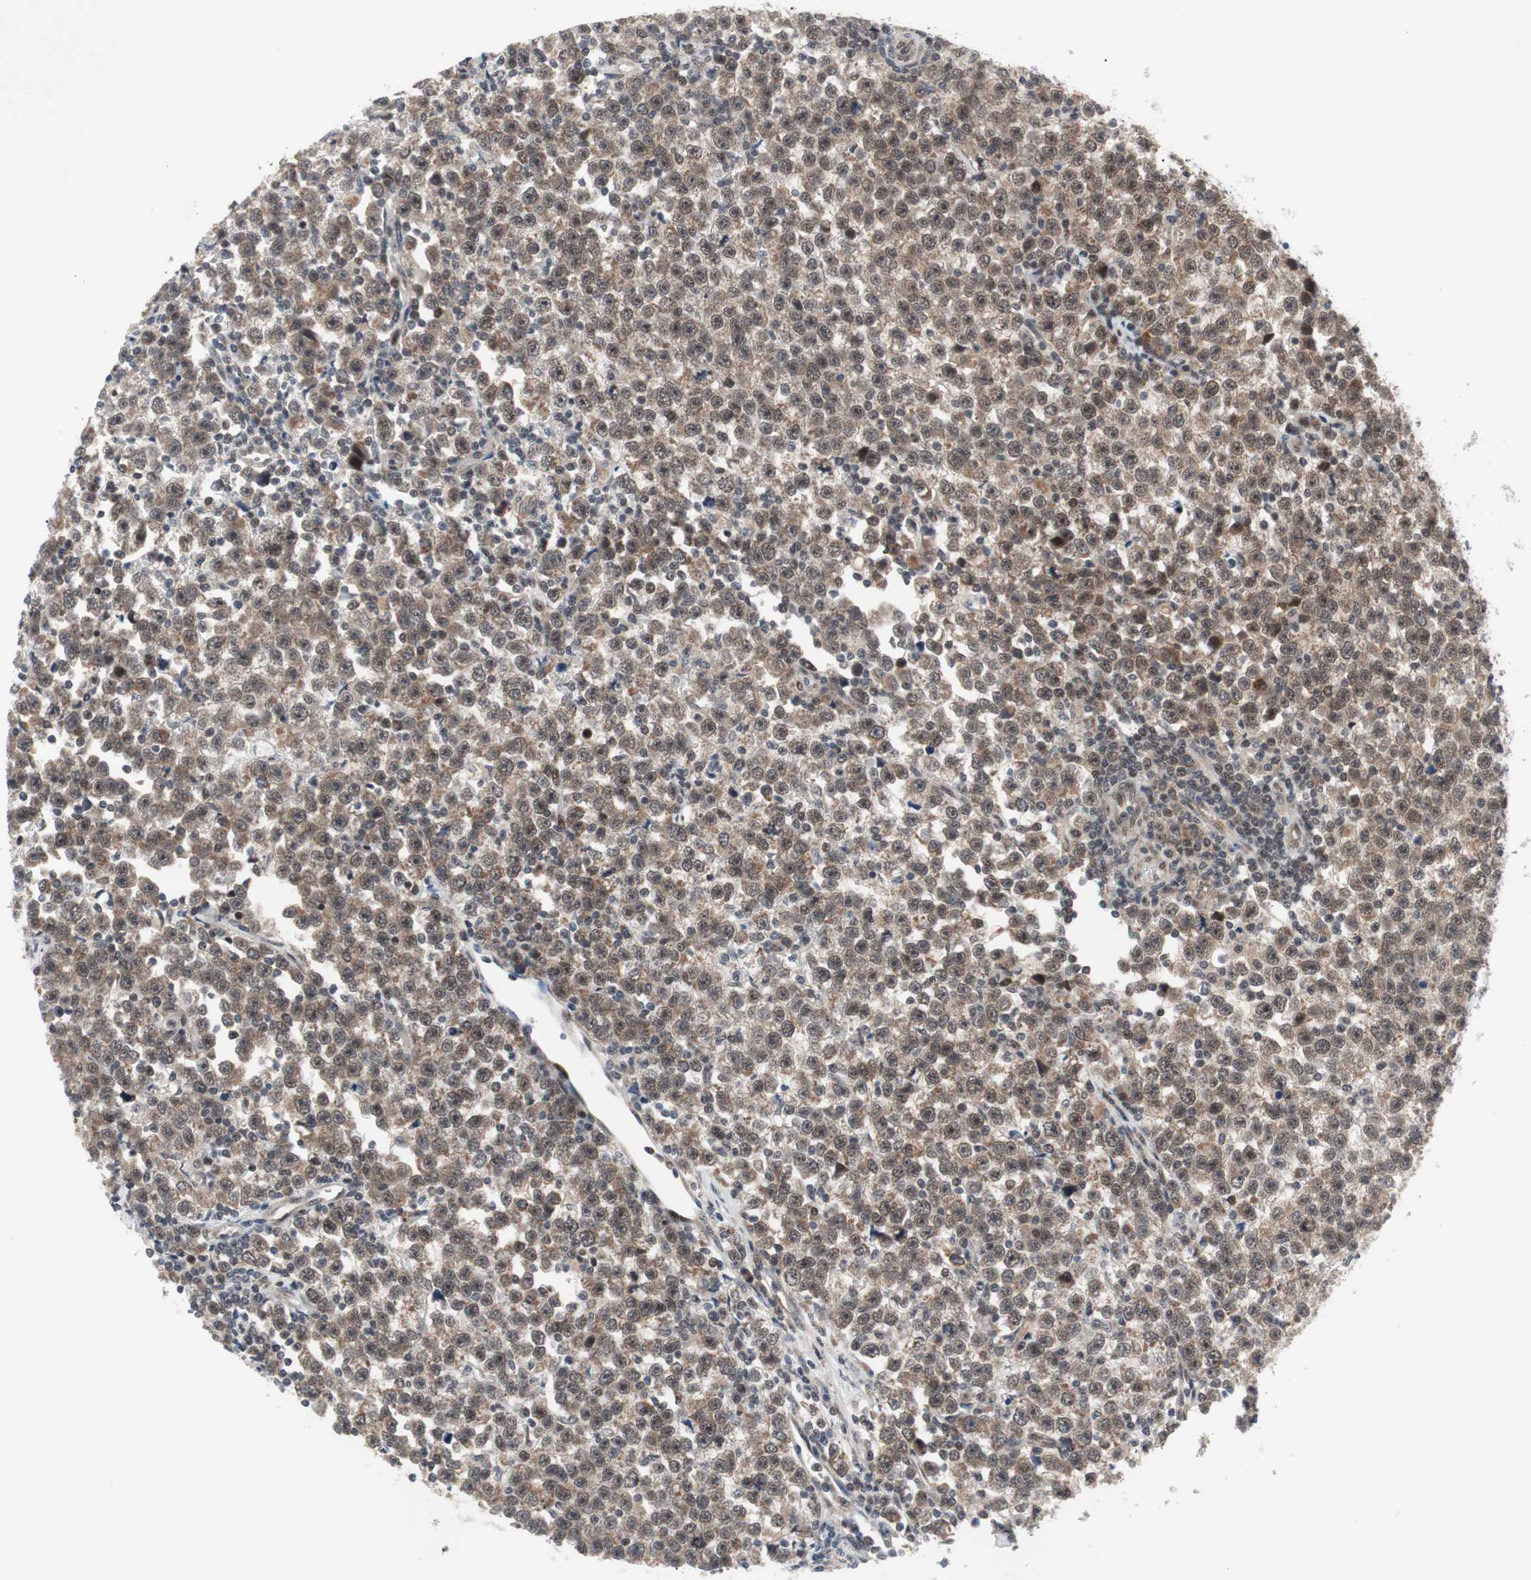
{"staining": {"intensity": "moderate", "quantity": ">75%", "location": "cytoplasmic/membranous,nuclear"}, "tissue": "testis cancer", "cell_type": "Tumor cells", "image_type": "cancer", "snomed": [{"axis": "morphology", "description": "Seminoma, NOS"}, {"axis": "topography", "description": "Testis"}], "caption": "Seminoma (testis) stained for a protein (brown) shows moderate cytoplasmic/membranous and nuclear positive expression in approximately >75% of tumor cells.", "gene": "TCF12", "patient": {"sex": "male", "age": 43}}